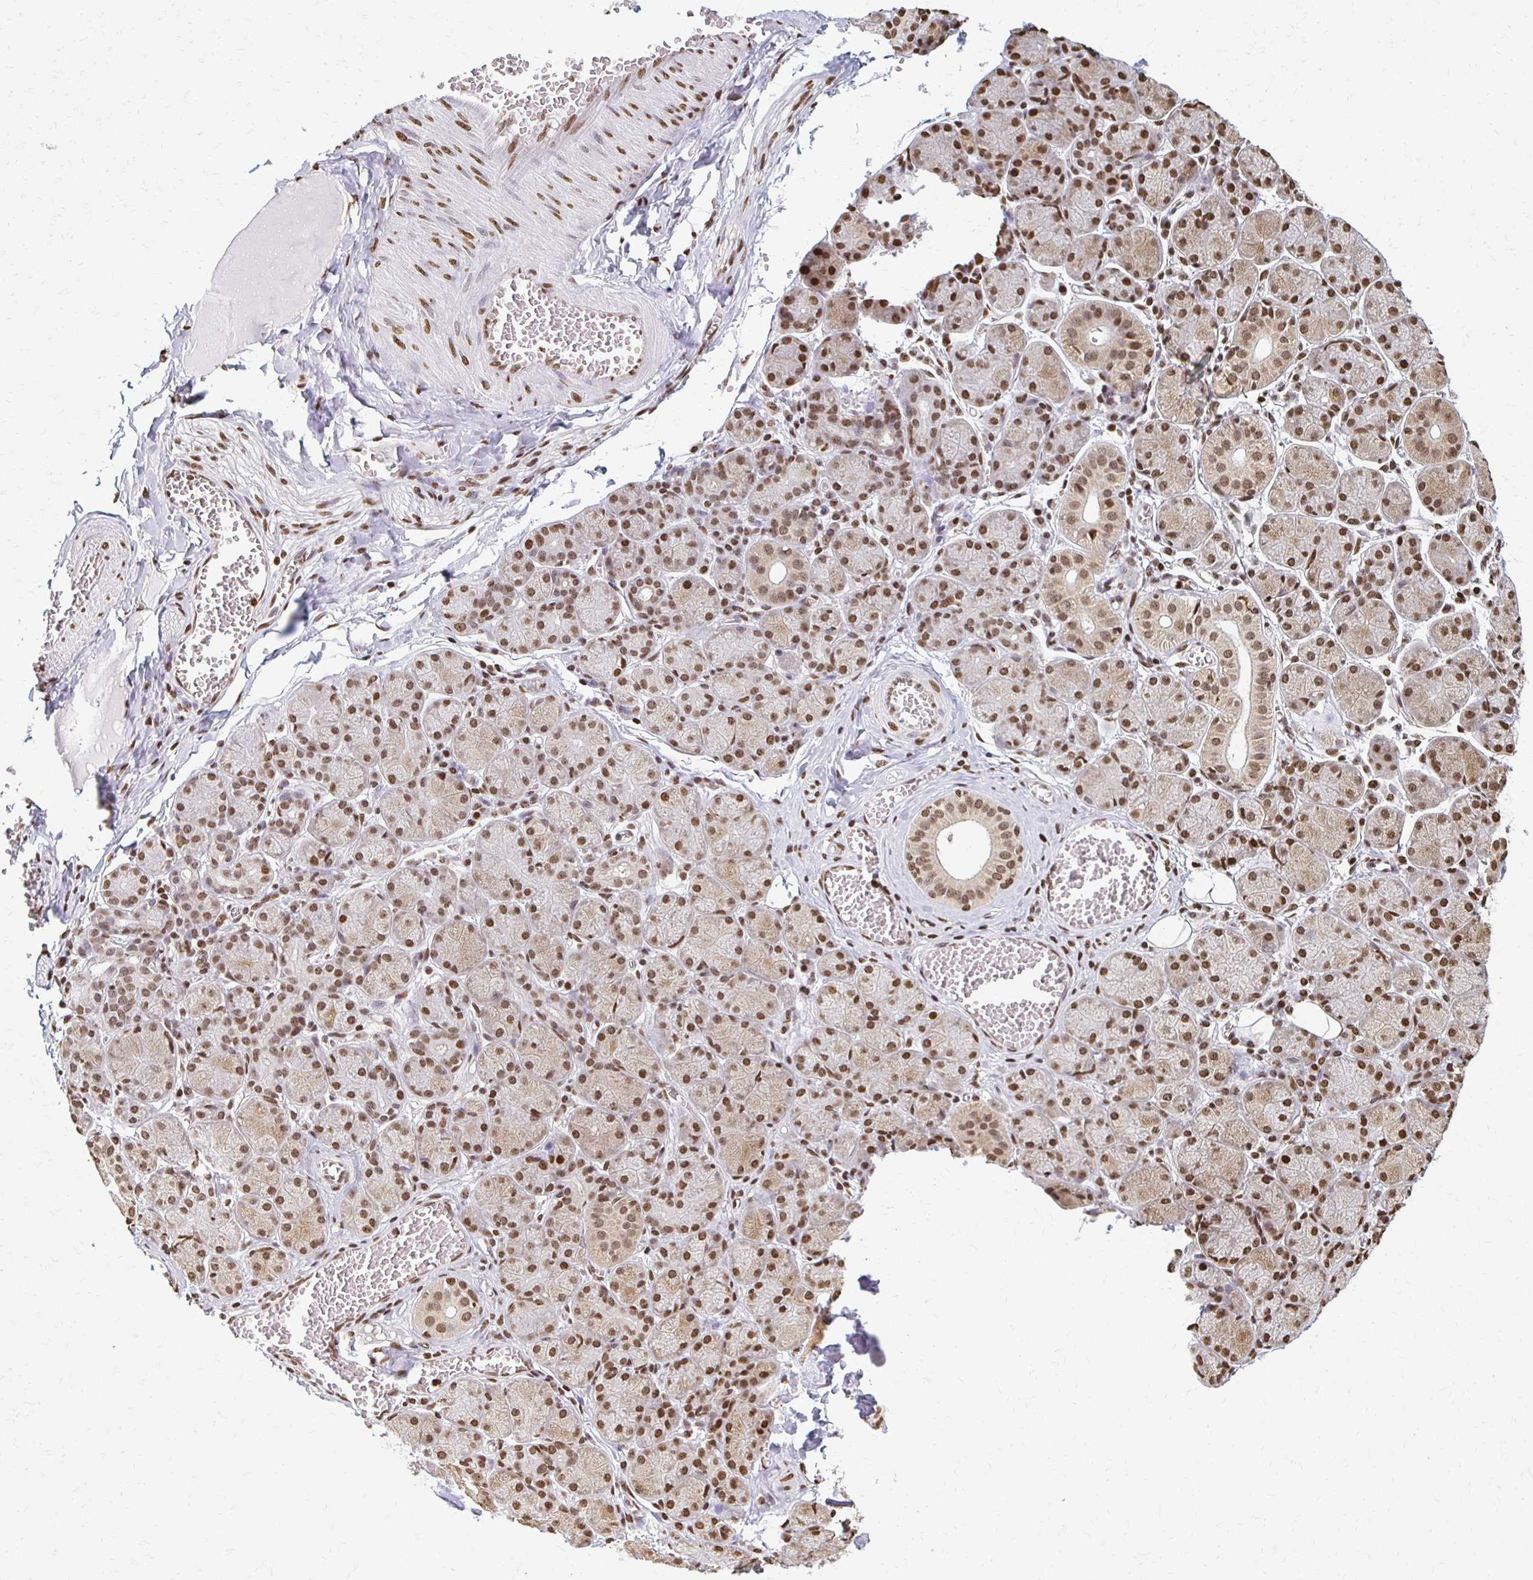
{"staining": {"intensity": "strong", "quantity": "25%-75%", "location": "nuclear"}, "tissue": "salivary gland", "cell_type": "Glandular cells", "image_type": "normal", "snomed": [{"axis": "morphology", "description": "Normal tissue, NOS"}, {"axis": "topography", "description": "Salivary gland"}], "caption": "An immunohistochemistry photomicrograph of unremarkable tissue is shown. Protein staining in brown labels strong nuclear positivity in salivary gland within glandular cells.", "gene": "HOXA9", "patient": {"sex": "female", "age": 24}}